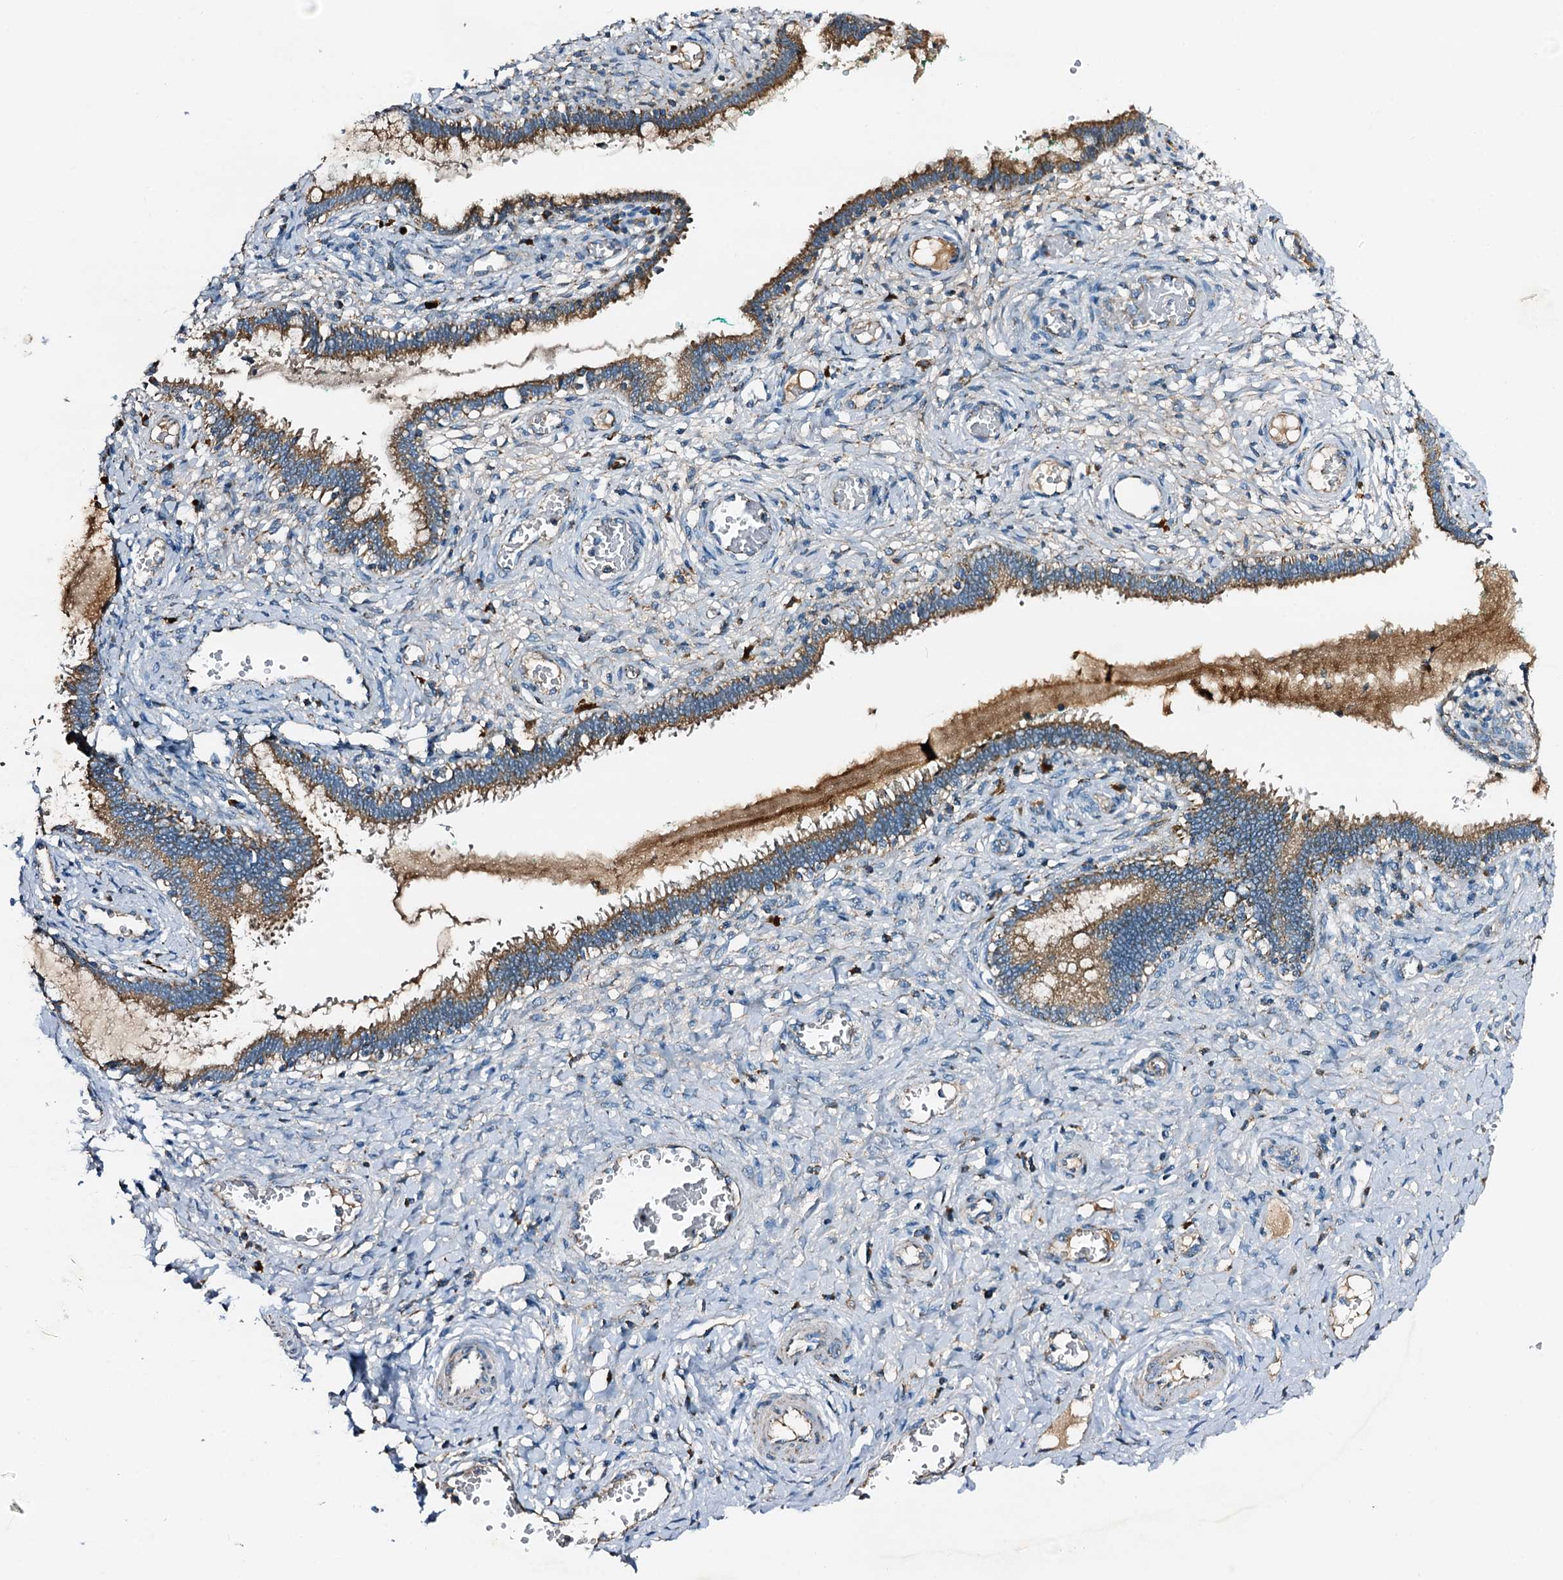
{"staining": {"intensity": "moderate", "quantity": ">75%", "location": "cytoplasmic/membranous"}, "tissue": "cervix", "cell_type": "Glandular cells", "image_type": "normal", "snomed": [{"axis": "morphology", "description": "Normal tissue, NOS"}, {"axis": "morphology", "description": "Adenocarcinoma, NOS"}, {"axis": "topography", "description": "Cervix"}], "caption": "This histopathology image shows unremarkable cervix stained with immunohistochemistry to label a protein in brown. The cytoplasmic/membranous of glandular cells show moderate positivity for the protein. Nuclei are counter-stained blue.", "gene": "POC1A", "patient": {"sex": "female", "age": 29}}